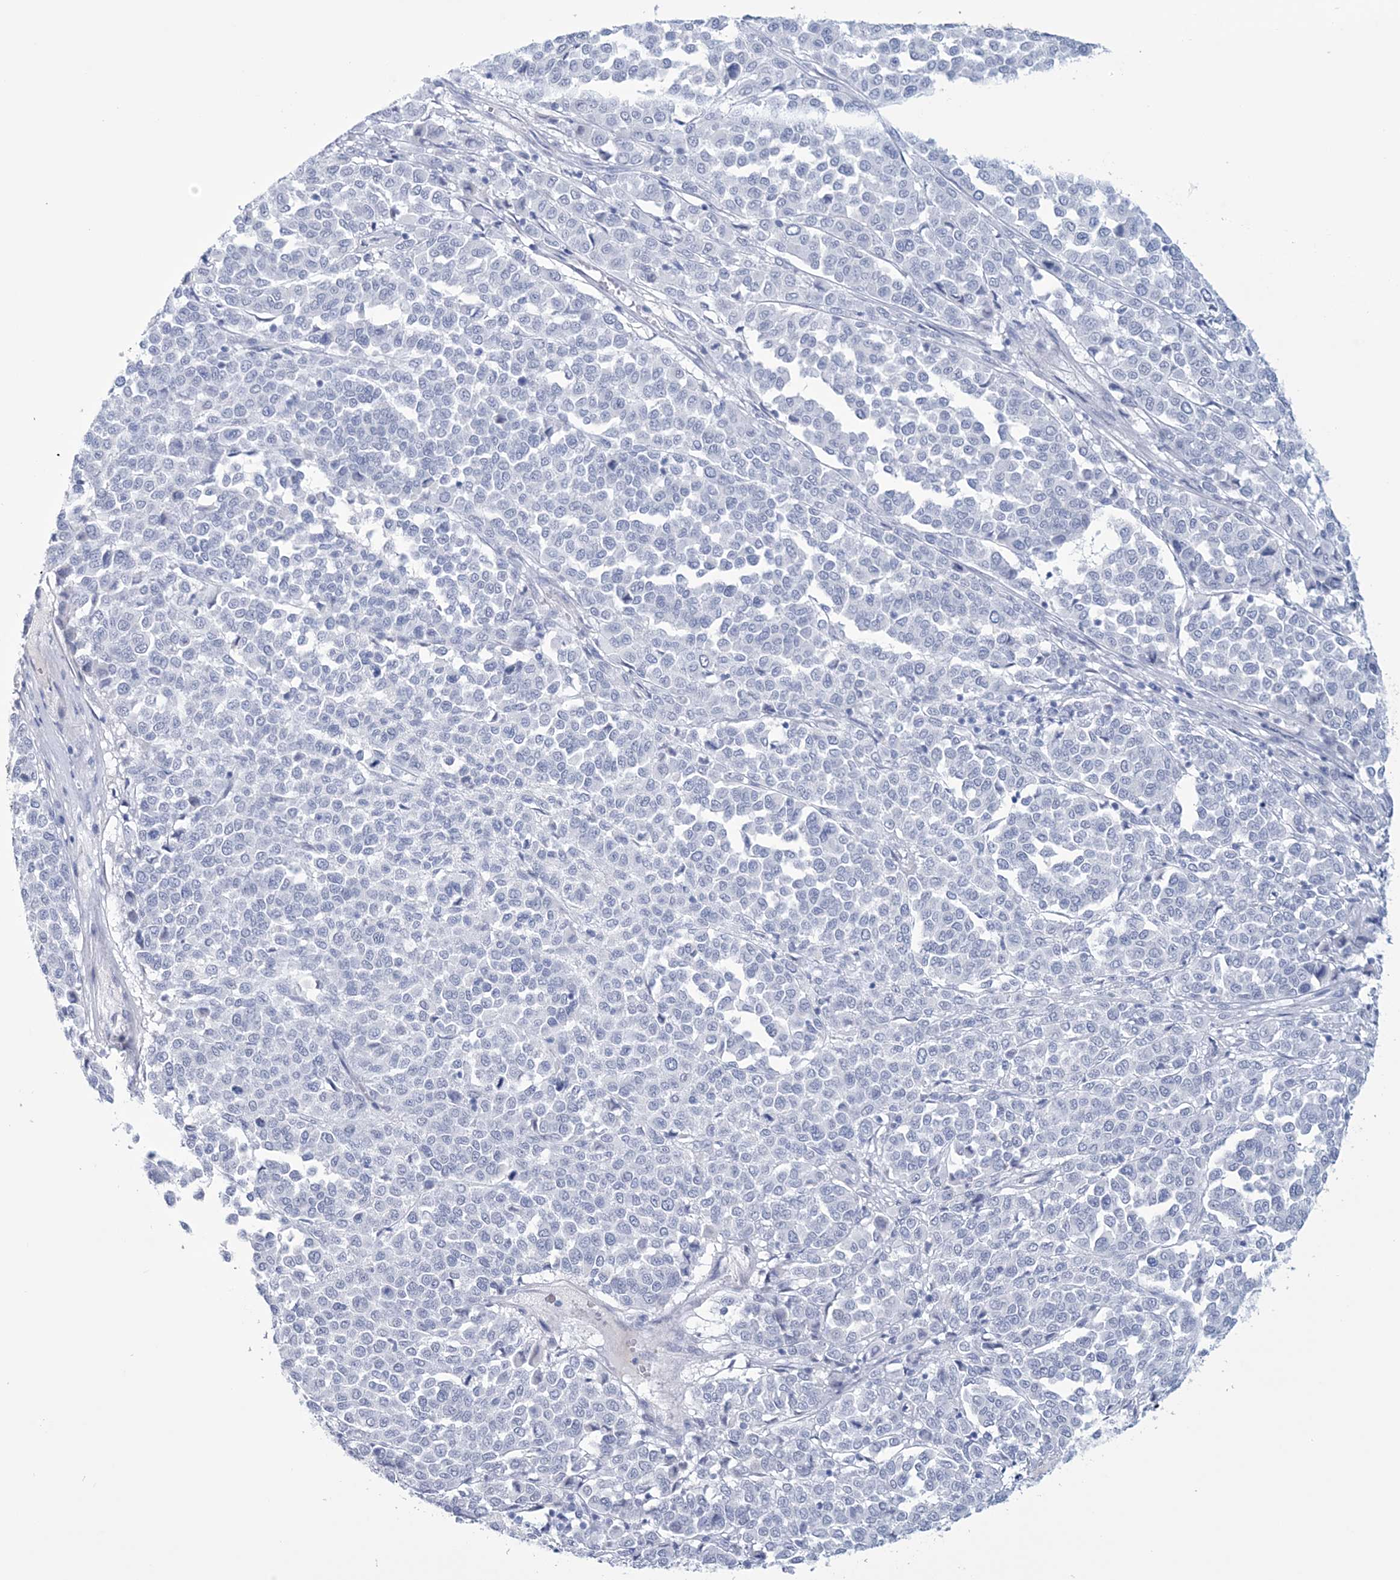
{"staining": {"intensity": "negative", "quantity": "none", "location": "none"}, "tissue": "melanoma", "cell_type": "Tumor cells", "image_type": "cancer", "snomed": [{"axis": "morphology", "description": "Malignant melanoma, Metastatic site"}, {"axis": "topography", "description": "Pancreas"}], "caption": "A high-resolution micrograph shows IHC staining of malignant melanoma (metastatic site), which demonstrates no significant staining in tumor cells.", "gene": "DPCD", "patient": {"sex": "female", "age": 30}}